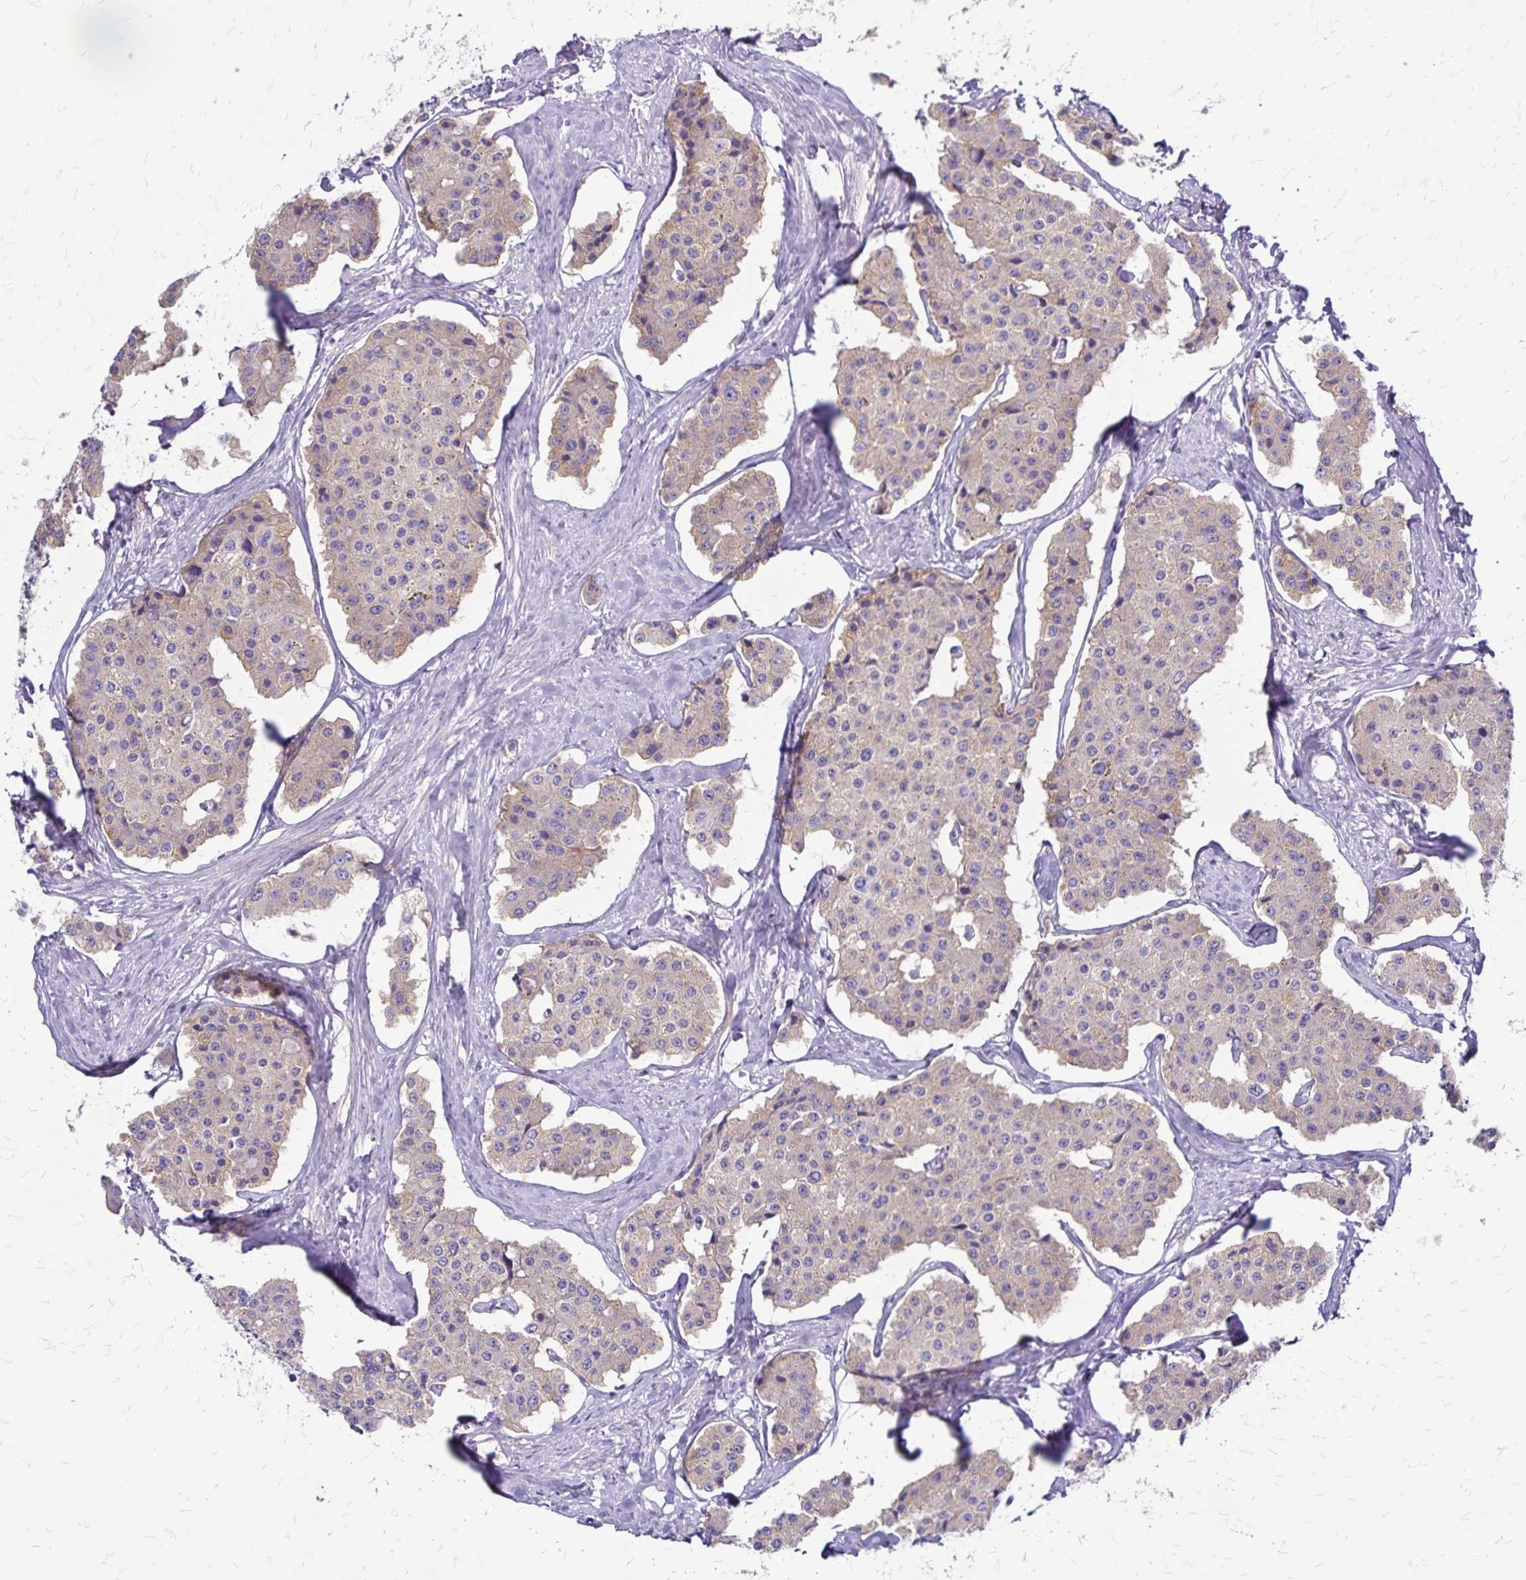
{"staining": {"intensity": "weak", "quantity": ">75%", "location": "cytoplasmic/membranous"}, "tissue": "carcinoid", "cell_type": "Tumor cells", "image_type": "cancer", "snomed": [{"axis": "morphology", "description": "Carcinoid, malignant, NOS"}, {"axis": "topography", "description": "Small intestine"}], "caption": "About >75% of tumor cells in carcinoid reveal weak cytoplasmic/membranous protein positivity as visualized by brown immunohistochemical staining.", "gene": "TNS3", "patient": {"sex": "female", "age": 65}}